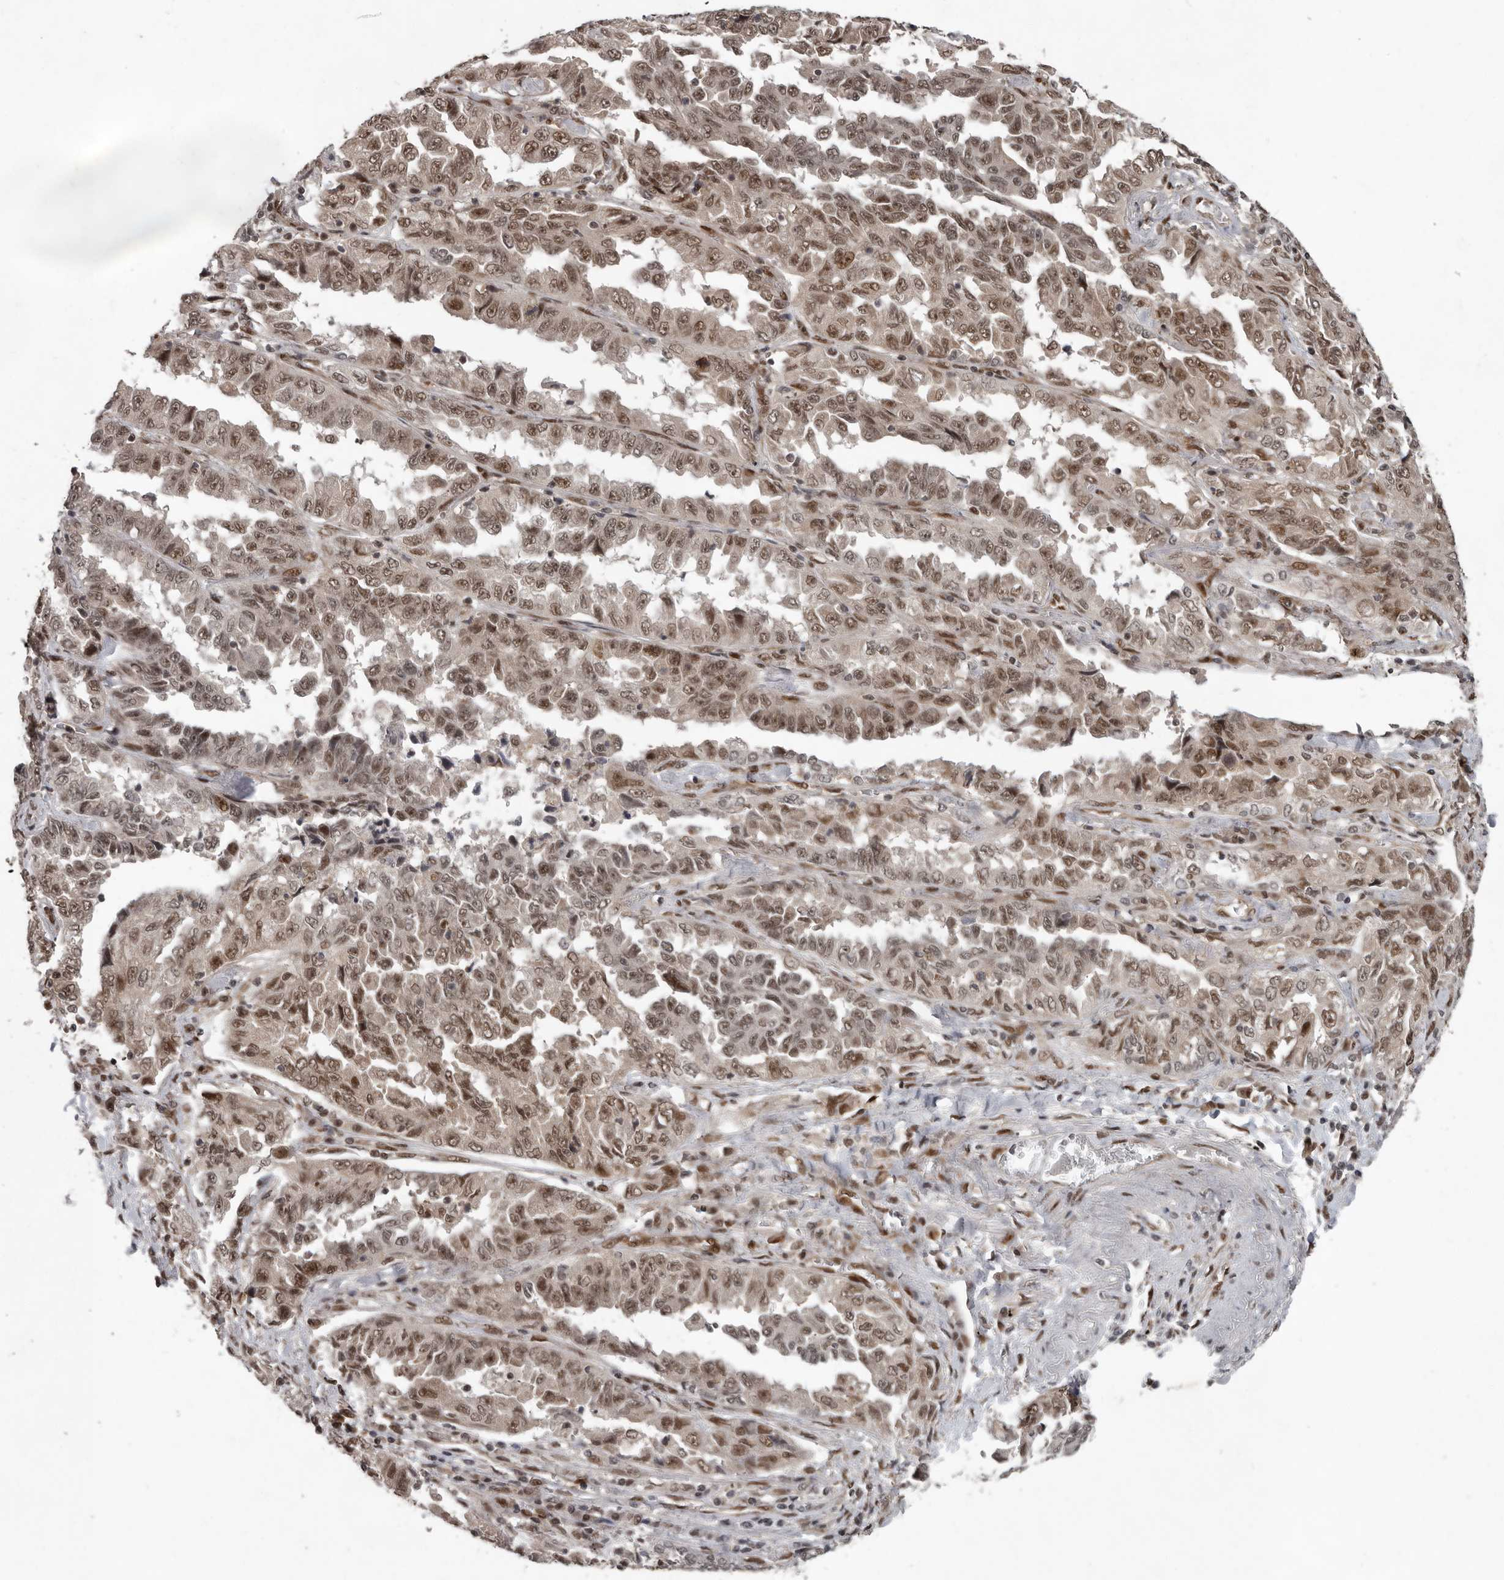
{"staining": {"intensity": "weak", "quantity": "25%-75%", "location": "nuclear"}, "tissue": "lung cancer", "cell_type": "Tumor cells", "image_type": "cancer", "snomed": [{"axis": "morphology", "description": "Adenocarcinoma, NOS"}, {"axis": "topography", "description": "Lung"}], "caption": "The micrograph shows a brown stain indicating the presence of a protein in the nuclear of tumor cells in adenocarcinoma (lung).", "gene": "CDC27", "patient": {"sex": "female", "age": 51}}